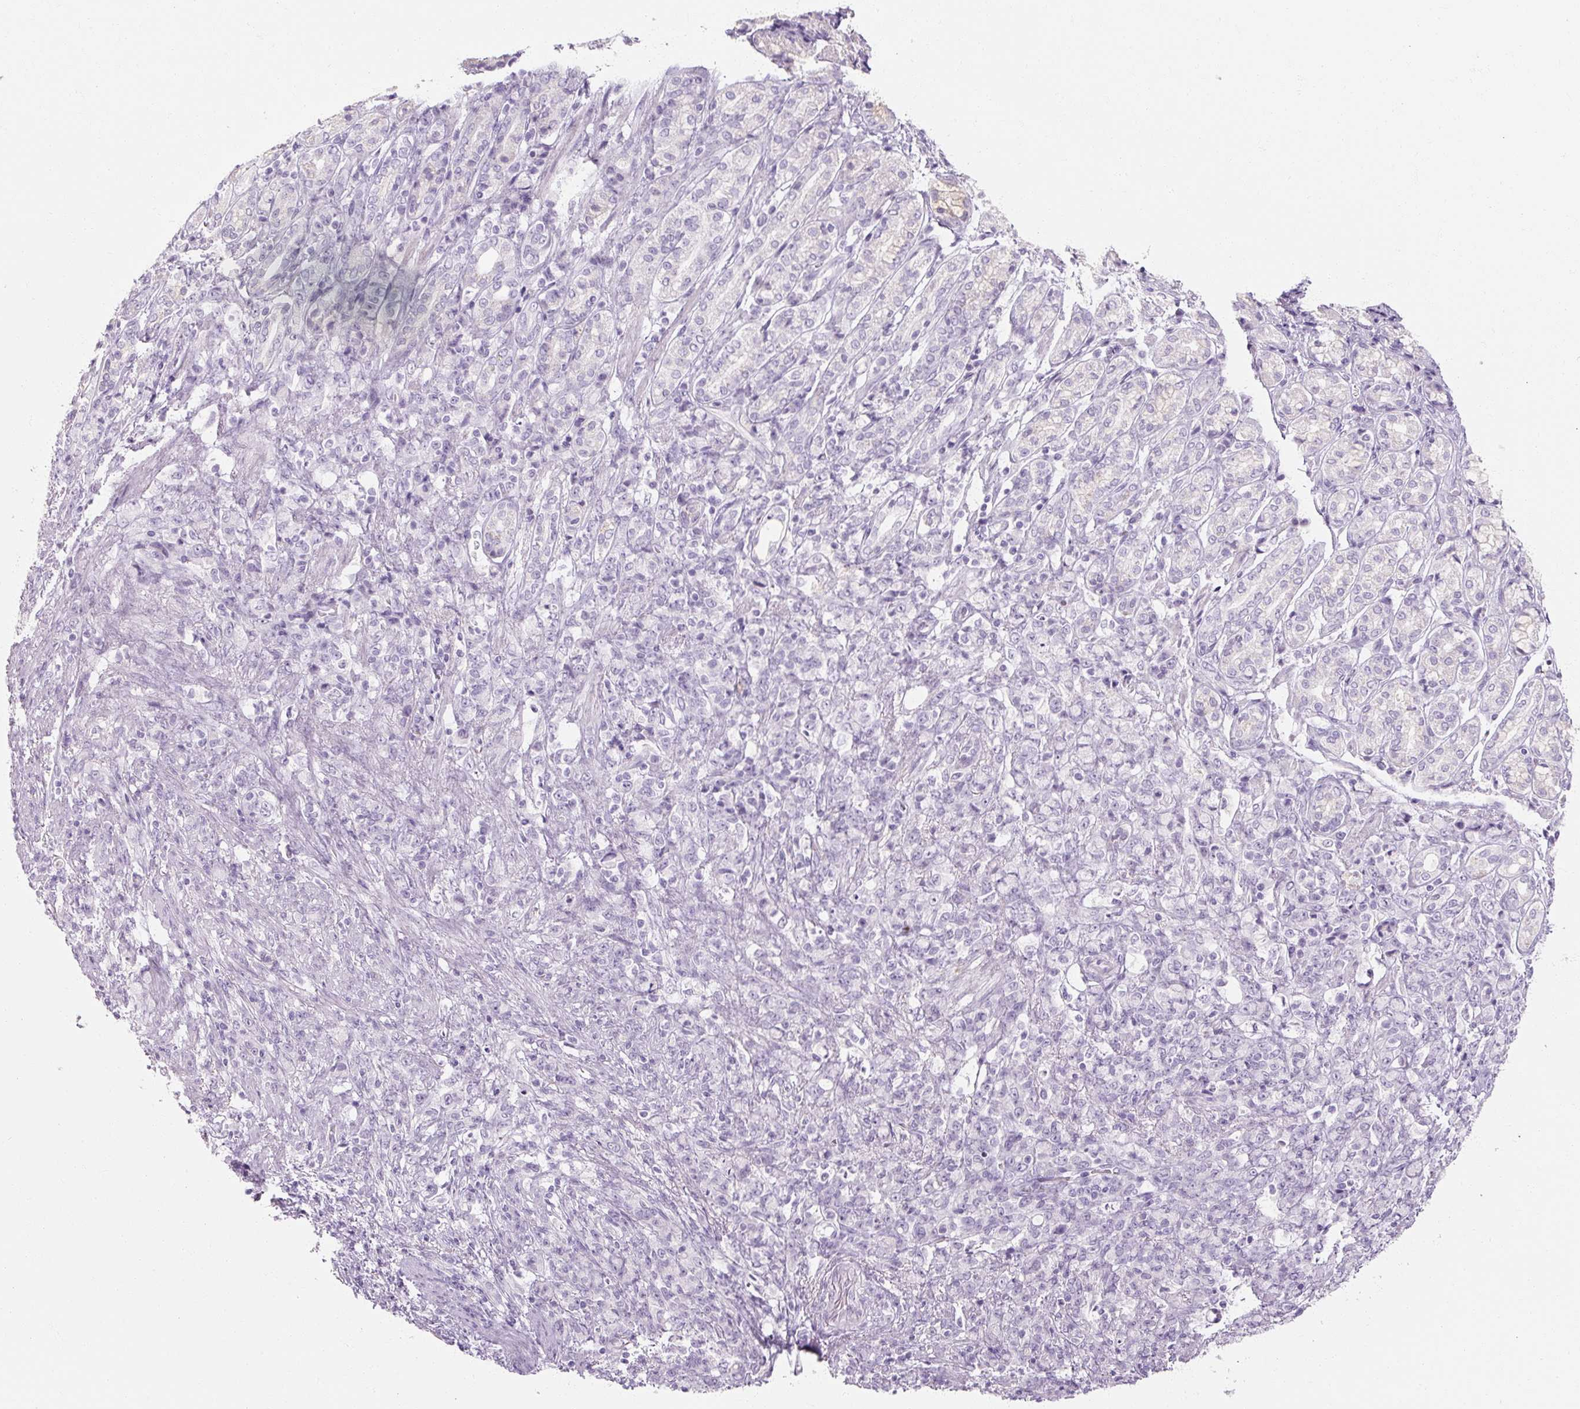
{"staining": {"intensity": "negative", "quantity": "none", "location": "none"}, "tissue": "stomach cancer", "cell_type": "Tumor cells", "image_type": "cancer", "snomed": [{"axis": "morphology", "description": "Adenocarcinoma, NOS"}, {"axis": "topography", "description": "Stomach"}], "caption": "Immunohistochemical staining of adenocarcinoma (stomach) demonstrates no significant staining in tumor cells.", "gene": "NFE2L3", "patient": {"sex": "female", "age": 79}}